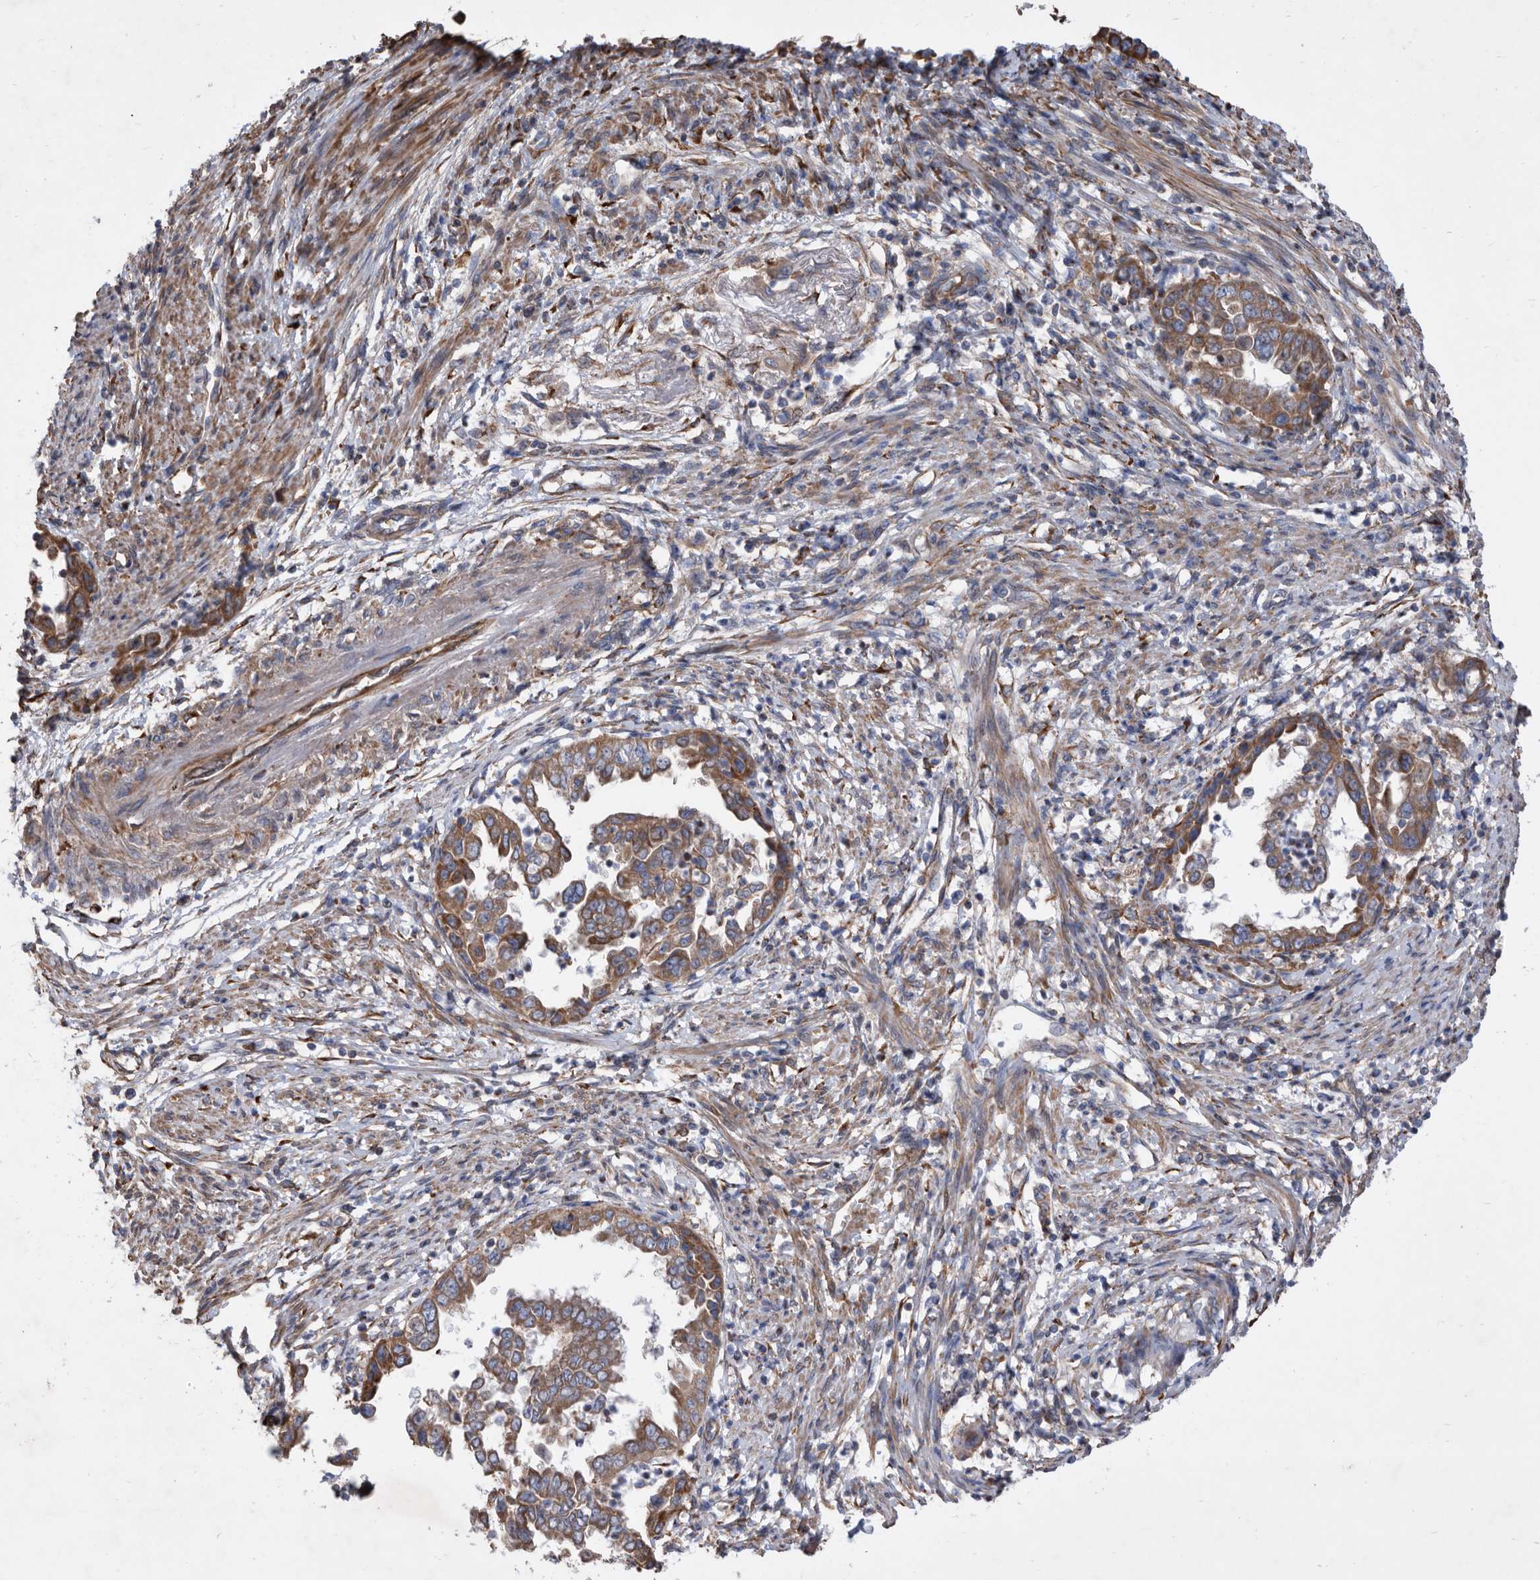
{"staining": {"intensity": "moderate", "quantity": ">75%", "location": "cytoplasmic/membranous"}, "tissue": "endometrial cancer", "cell_type": "Tumor cells", "image_type": "cancer", "snomed": [{"axis": "morphology", "description": "Adenocarcinoma, NOS"}, {"axis": "topography", "description": "Endometrium"}], "caption": "Endometrial cancer was stained to show a protein in brown. There is medium levels of moderate cytoplasmic/membranous staining in about >75% of tumor cells.", "gene": "ATP13A3", "patient": {"sex": "female", "age": 85}}